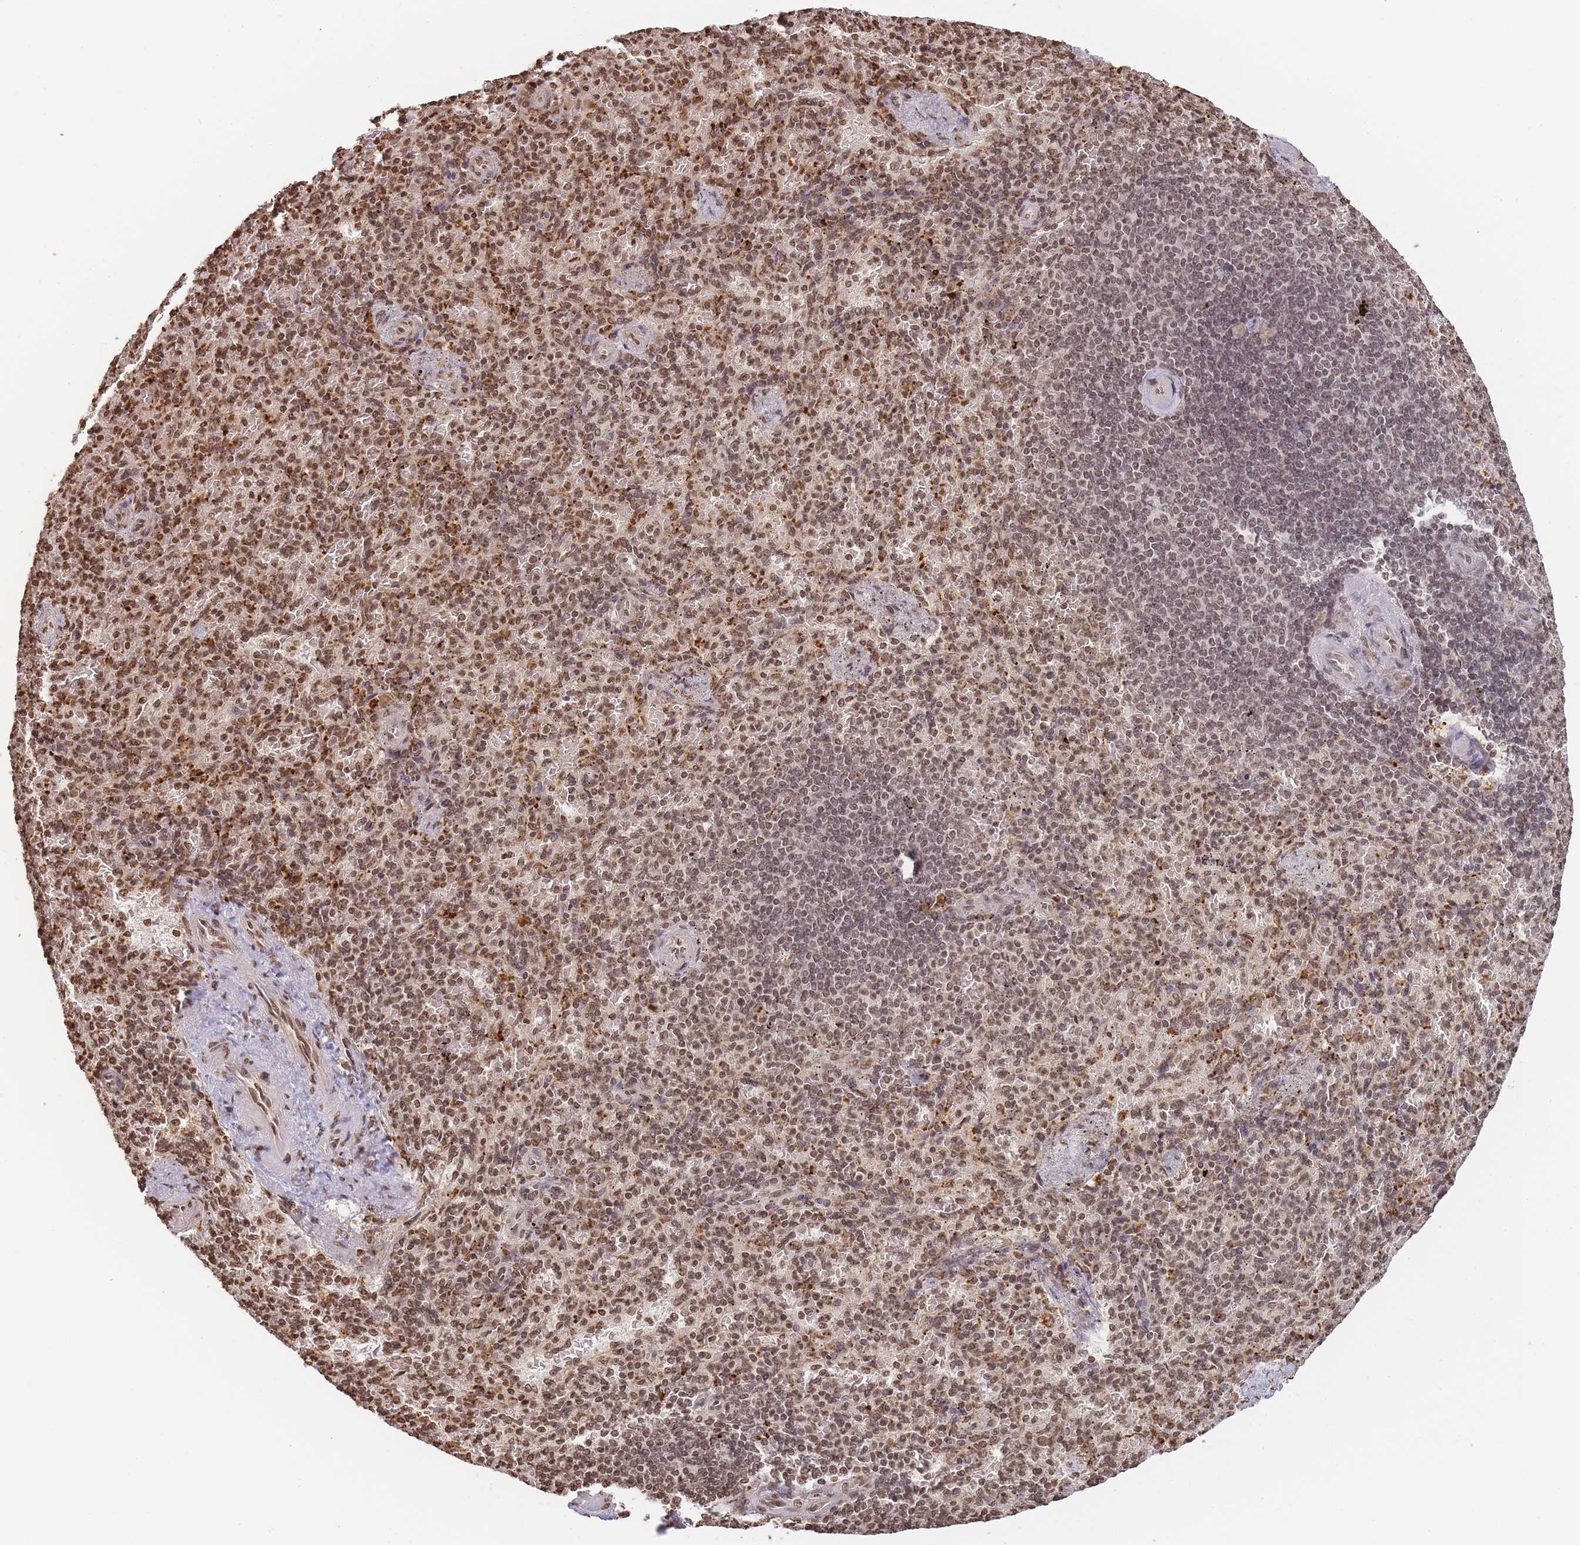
{"staining": {"intensity": "moderate", "quantity": ">75%", "location": "nuclear"}, "tissue": "spleen", "cell_type": "Cells in red pulp", "image_type": "normal", "snomed": [{"axis": "morphology", "description": "Normal tissue, NOS"}, {"axis": "topography", "description": "Spleen"}], "caption": "High-magnification brightfield microscopy of unremarkable spleen stained with DAB (brown) and counterstained with hematoxylin (blue). cells in red pulp exhibit moderate nuclear expression is seen in approximately>75% of cells.", "gene": "WWTR1", "patient": {"sex": "female", "age": 74}}